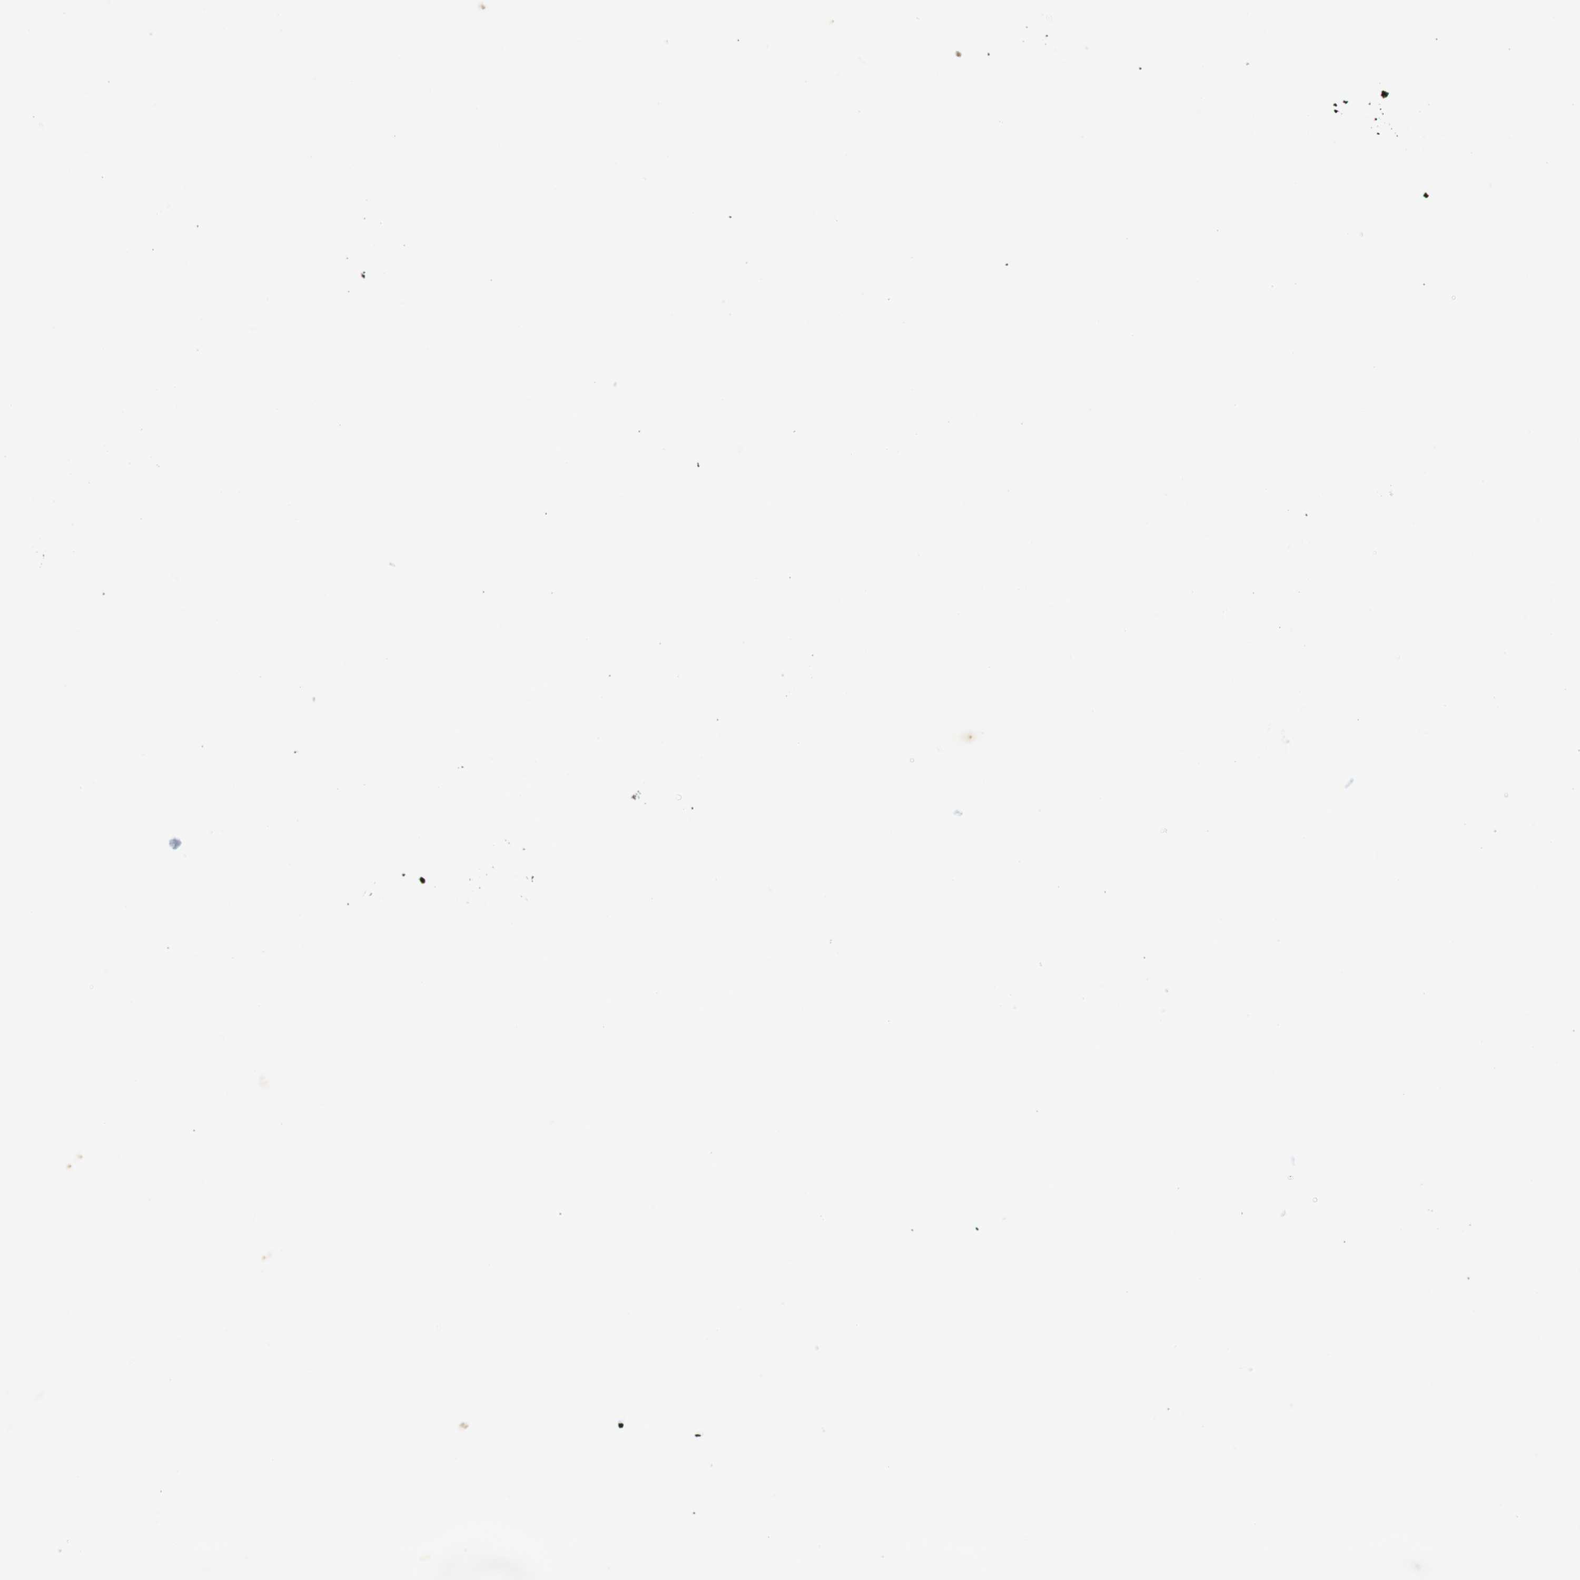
{"staining": {"intensity": "weak", "quantity": "25%-75%", "location": "cytoplasmic/membranous"}, "tissue": "endometrial cancer", "cell_type": "Tumor cells", "image_type": "cancer", "snomed": [{"axis": "morphology", "description": "Adenocarcinoma, NOS"}, {"axis": "topography", "description": "Endometrium"}], "caption": "DAB (3,3'-diaminobenzidine) immunohistochemical staining of human endometrial adenocarcinoma shows weak cytoplasmic/membranous protein staining in about 25%-75% of tumor cells.", "gene": "ZDHHC3", "patient": {"sex": "female", "age": 53}}